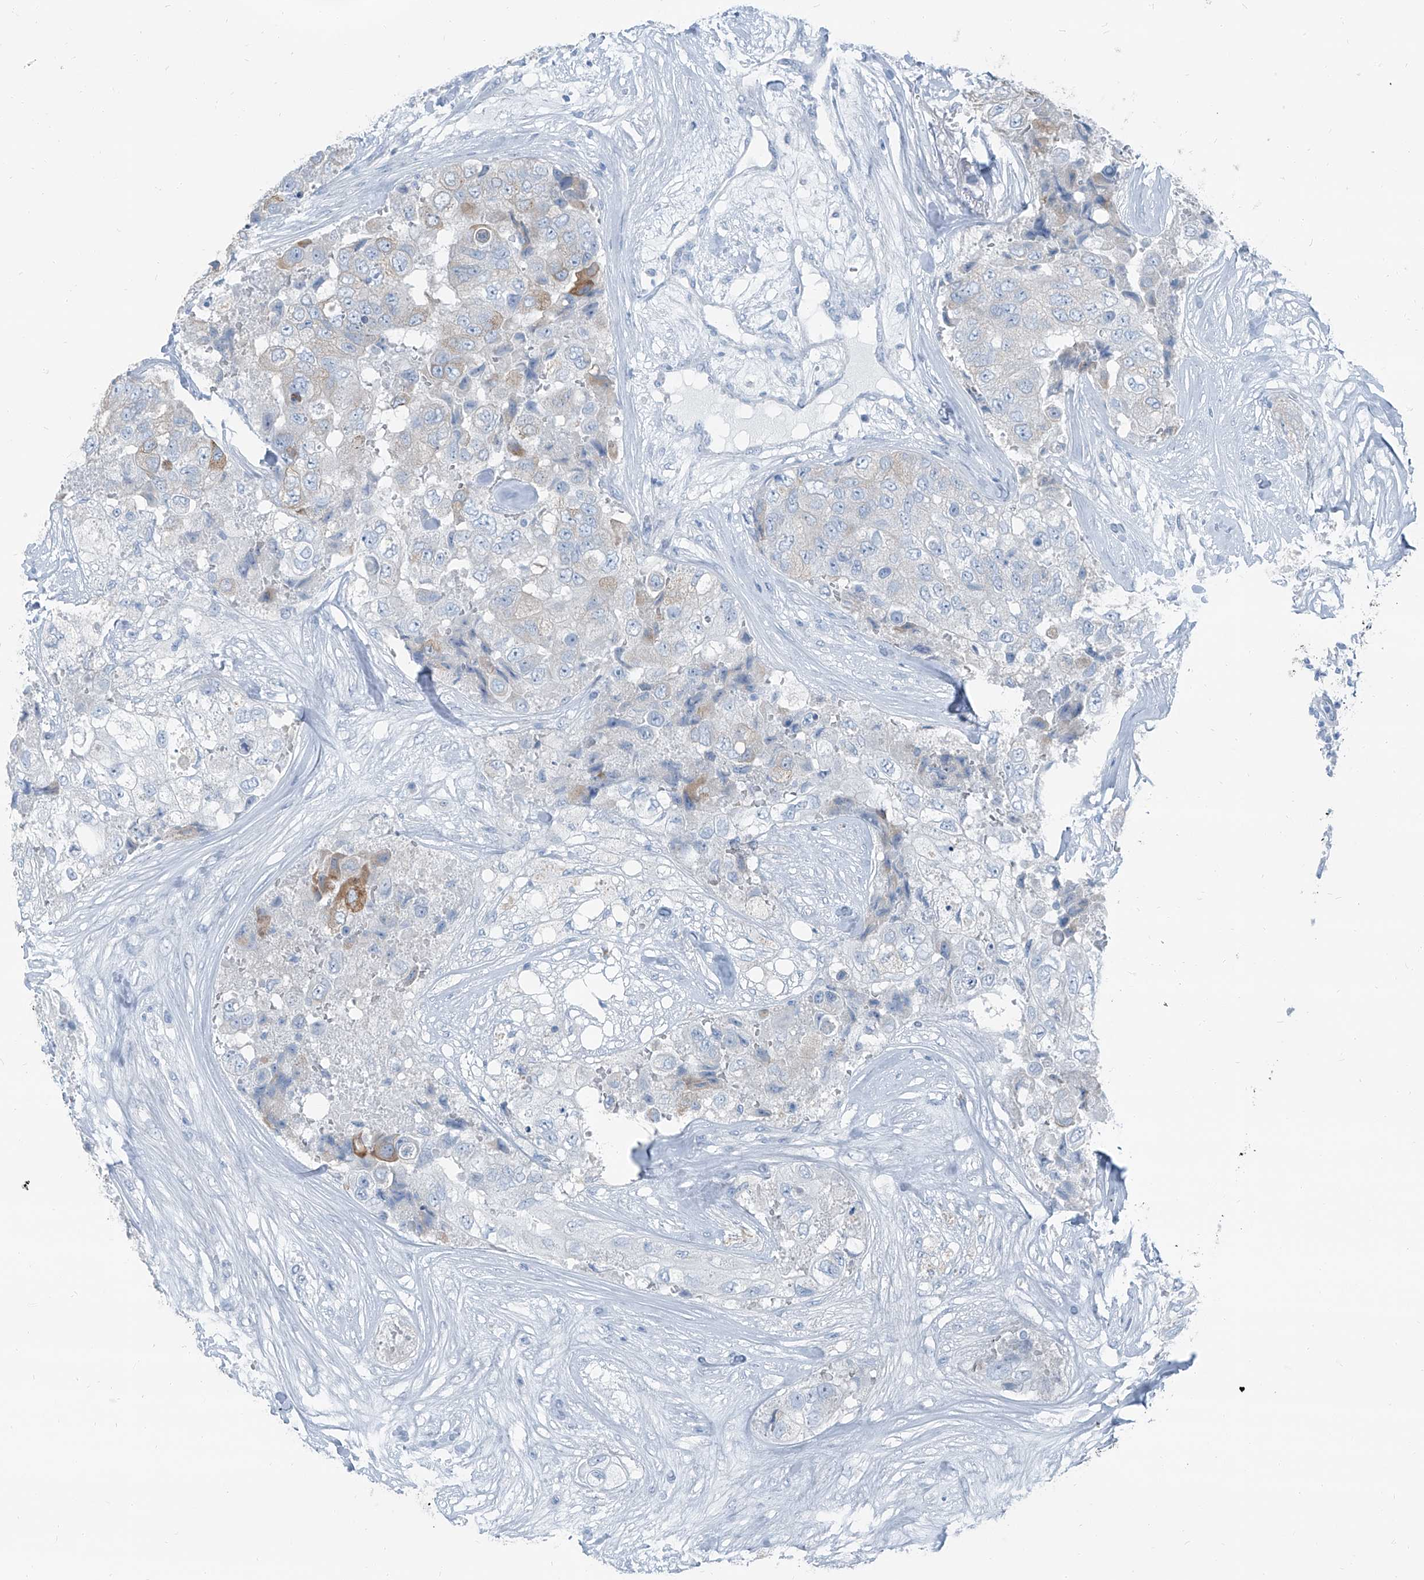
{"staining": {"intensity": "negative", "quantity": "none", "location": "none"}, "tissue": "breast cancer", "cell_type": "Tumor cells", "image_type": "cancer", "snomed": [{"axis": "morphology", "description": "Duct carcinoma"}, {"axis": "topography", "description": "Breast"}], "caption": "Immunohistochemistry (IHC) image of neoplastic tissue: human breast cancer (infiltrating ductal carcinoma) stained with DAB displays no significant protein expression in tumor cells.", "gene": "RGN", "patient": {"sex": "female", "age": 62}}